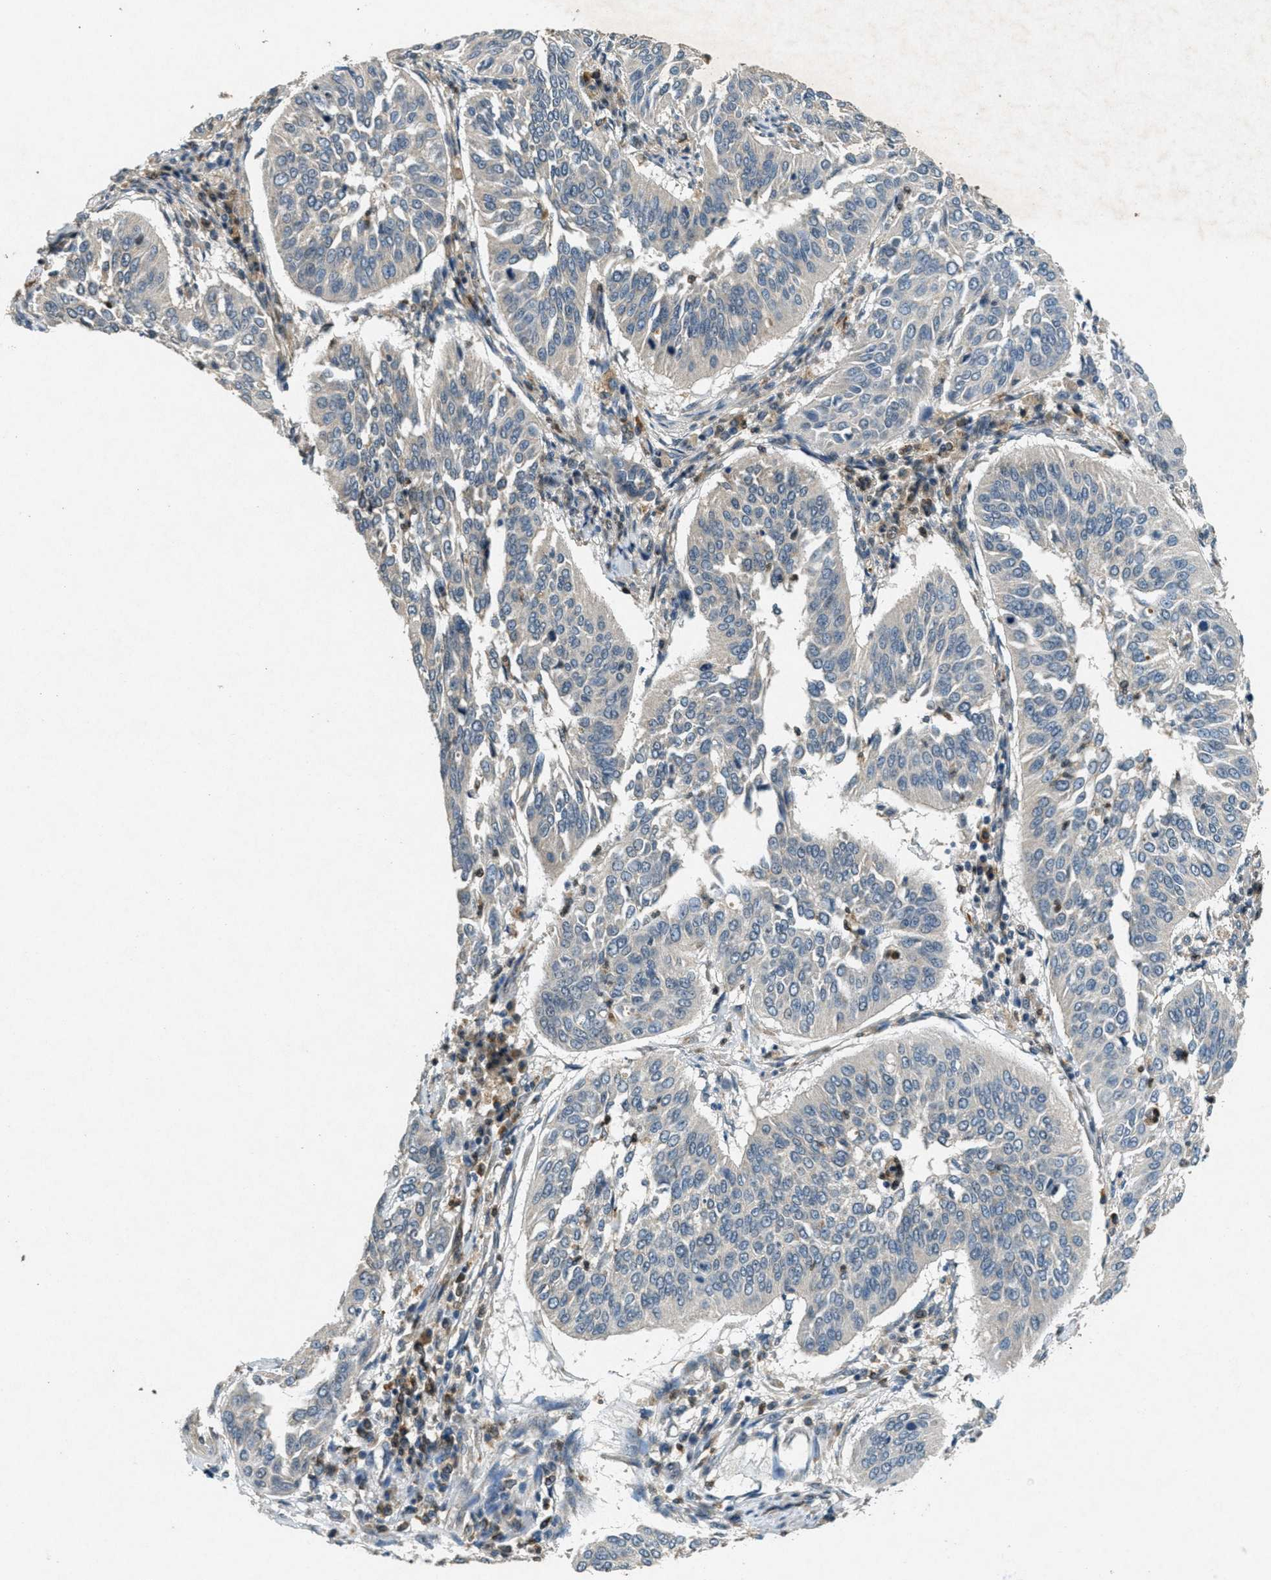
{"staining": {"intensity": "weak", "quantity": "<25%", "location": "cytoplasmic/membranous"}, "tissue": "cervical cancer", "cell_type": "Tumor cells", "image_type": "cancer", "snomed": [{"axis": "morphology", "description": "Normal tissue, NOS"}, {"axis": "morphology", "description": "Squamous cell carcinoma, NOS"}, {"axis": "topography", "description": "Cervix"}], "caption": "High power microscopy micrograph of an immunohistochemistry (IHC) image of cervical cancer (squamous cell carcinoma), revealing no significant staining in tumor cells.", "gene": "RAB3D", "patient": {"sex": "female", "age": 39}}